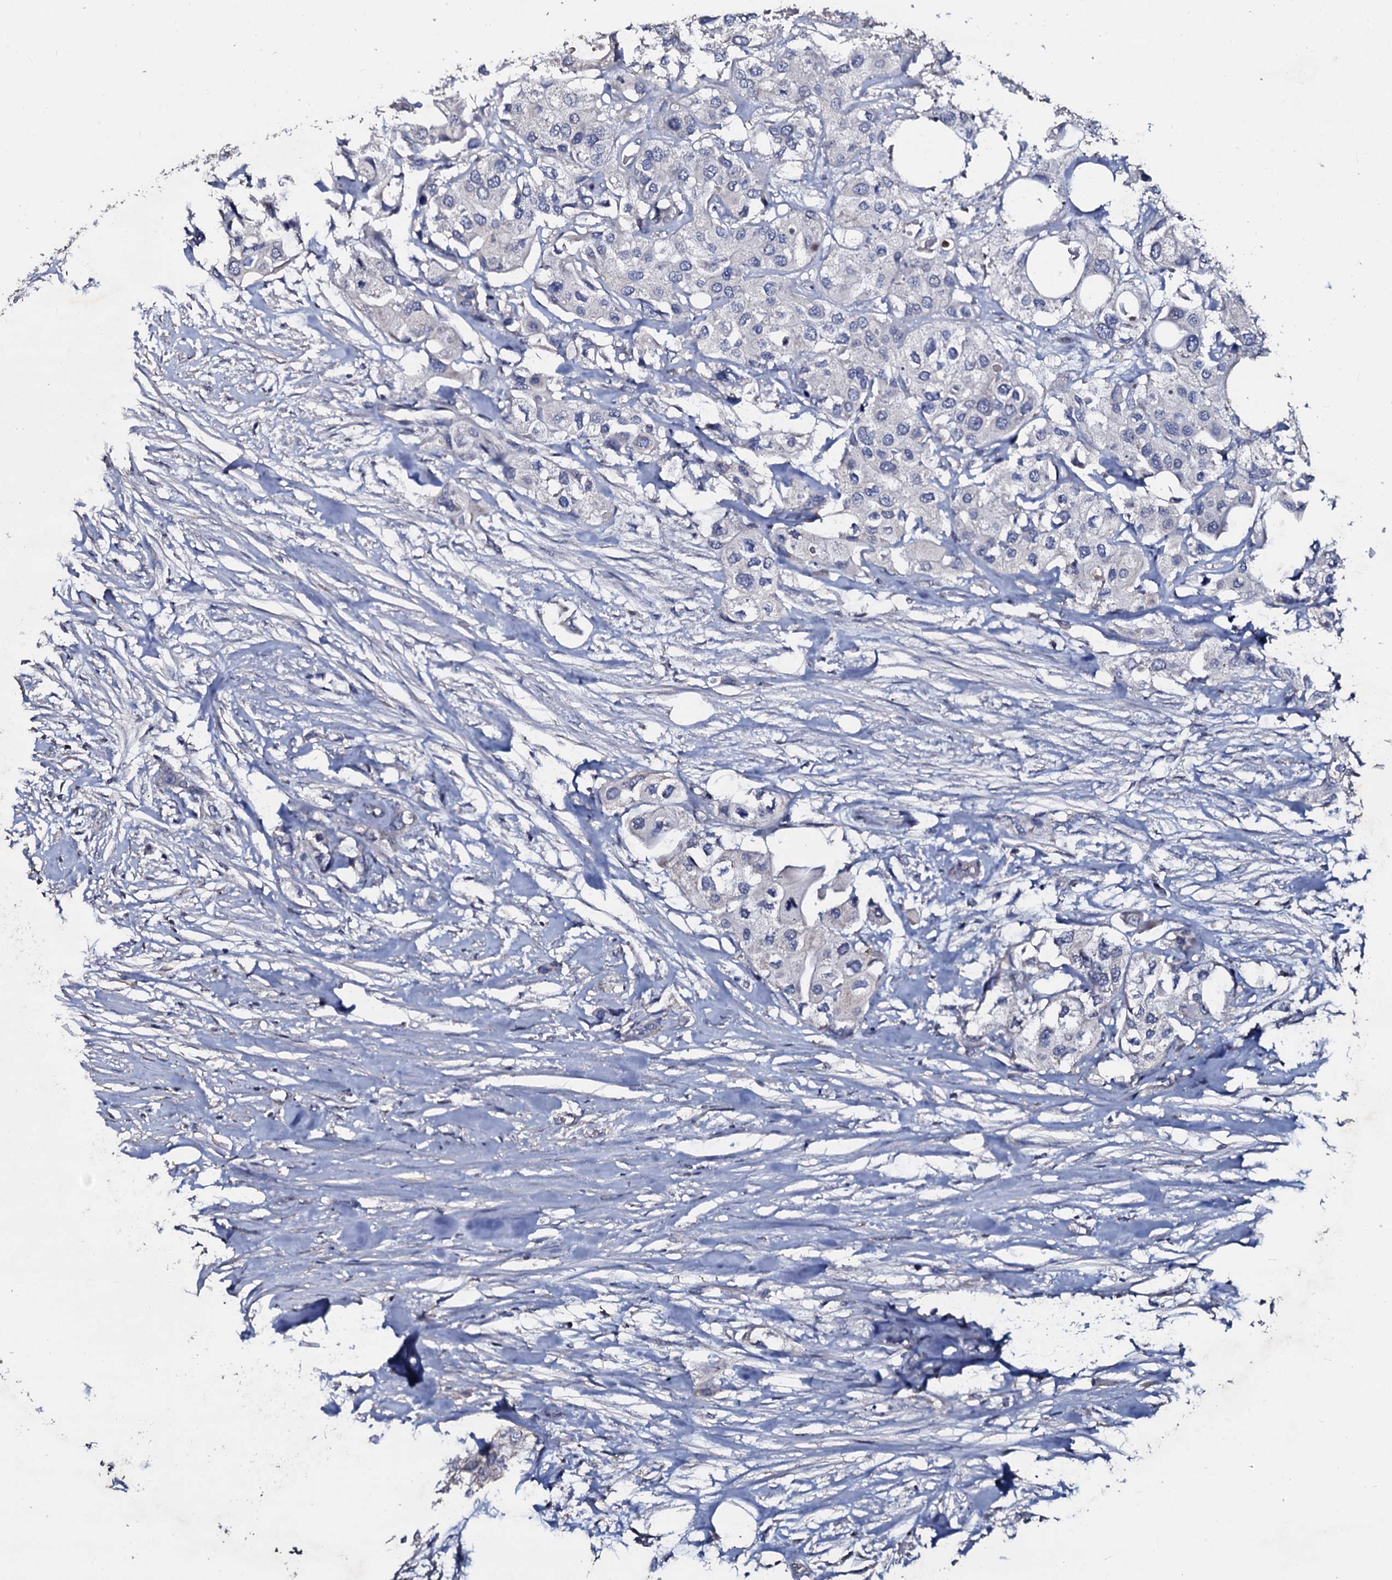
{"staining": {"intensity": "negative", "quantity": "none", "location": "none"}, "tissue": "urothelial cancer", "cell_type": "Tumor cells", "image_type": "cancer", "snomed": [{"axis": "morphology", "description": "Urothelial carcinoma, High grade"}, {"axis": "topography", "description": "Urinary bladder"}], "caption": "Photomicrograph shows no protein staining in tumor cells of urothelial carcinoma (high-grade) tissue. The staining is performed using DAB (3,3'-diaminobenzidine) brown chromogen with nuclei counter-stained in using hematoxylin.", "gene": "SLC37A4", "patient": {"sex": "male", "age": 64}}